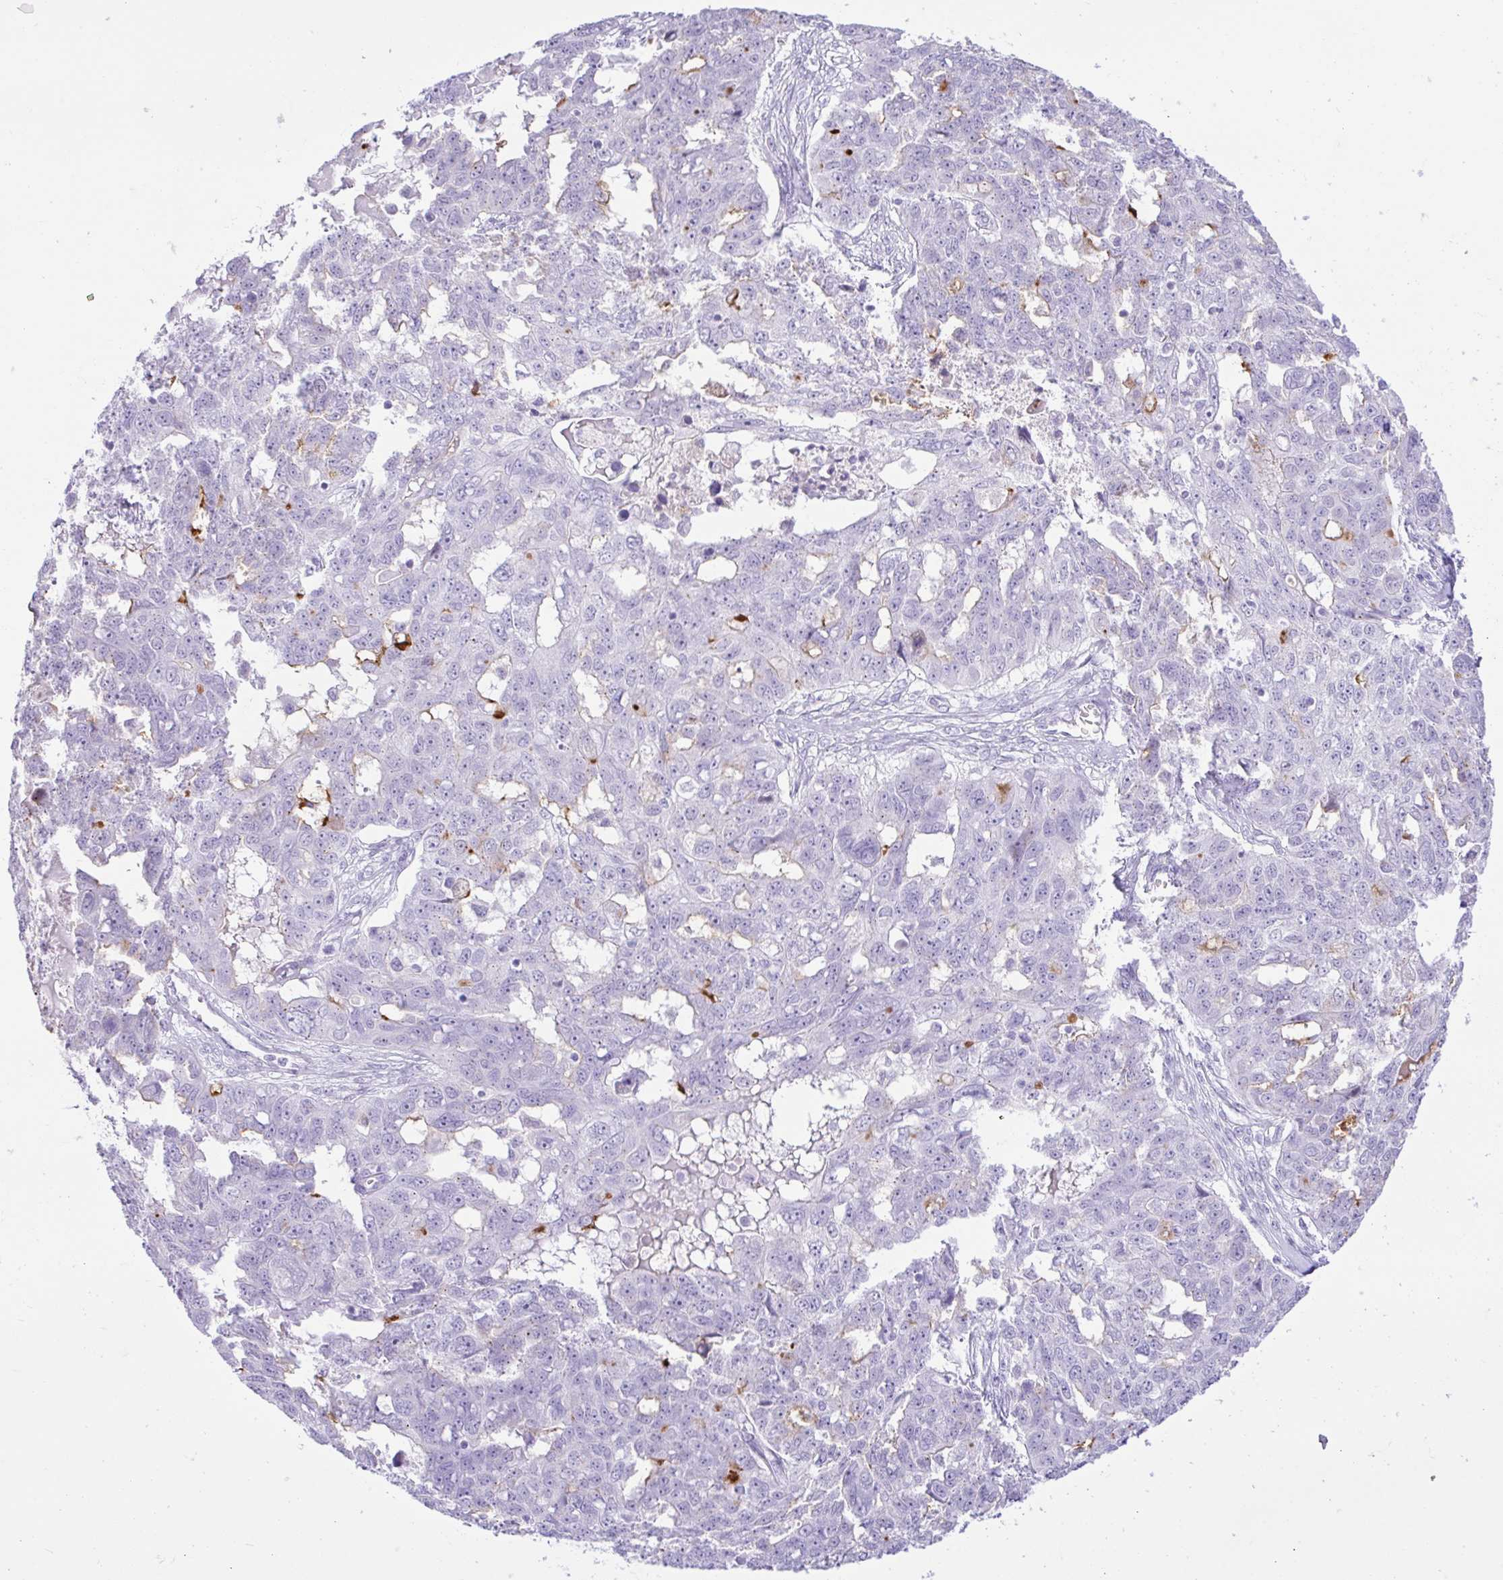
{"staining": {"intensity": "moderate", "quantity": "<25%", "location": "cytoplasmic/membranous"}, "tissue": "ovarian cancer", "cell_type": "Tumor cells", "image_type": "cancer", "snomed": [{"axis": "morphology", "description": "Carcinoma, endometroid"}, {"axis": "topography", "description": "Ovary"}], "caption": "An immunohistochemistry (IHC) micrograph of tumor tissue is shown. Protein staining in brown labels moderate cytoplasmic/membranous positivity in ovarian cancer (endometroid carcinoma) within tumor cells. Immunohistochemistry stains the protein in brown and the nuclei are stained blue.", "gene": "REEP1", "patient": {"sex": "female", "age": 70}}